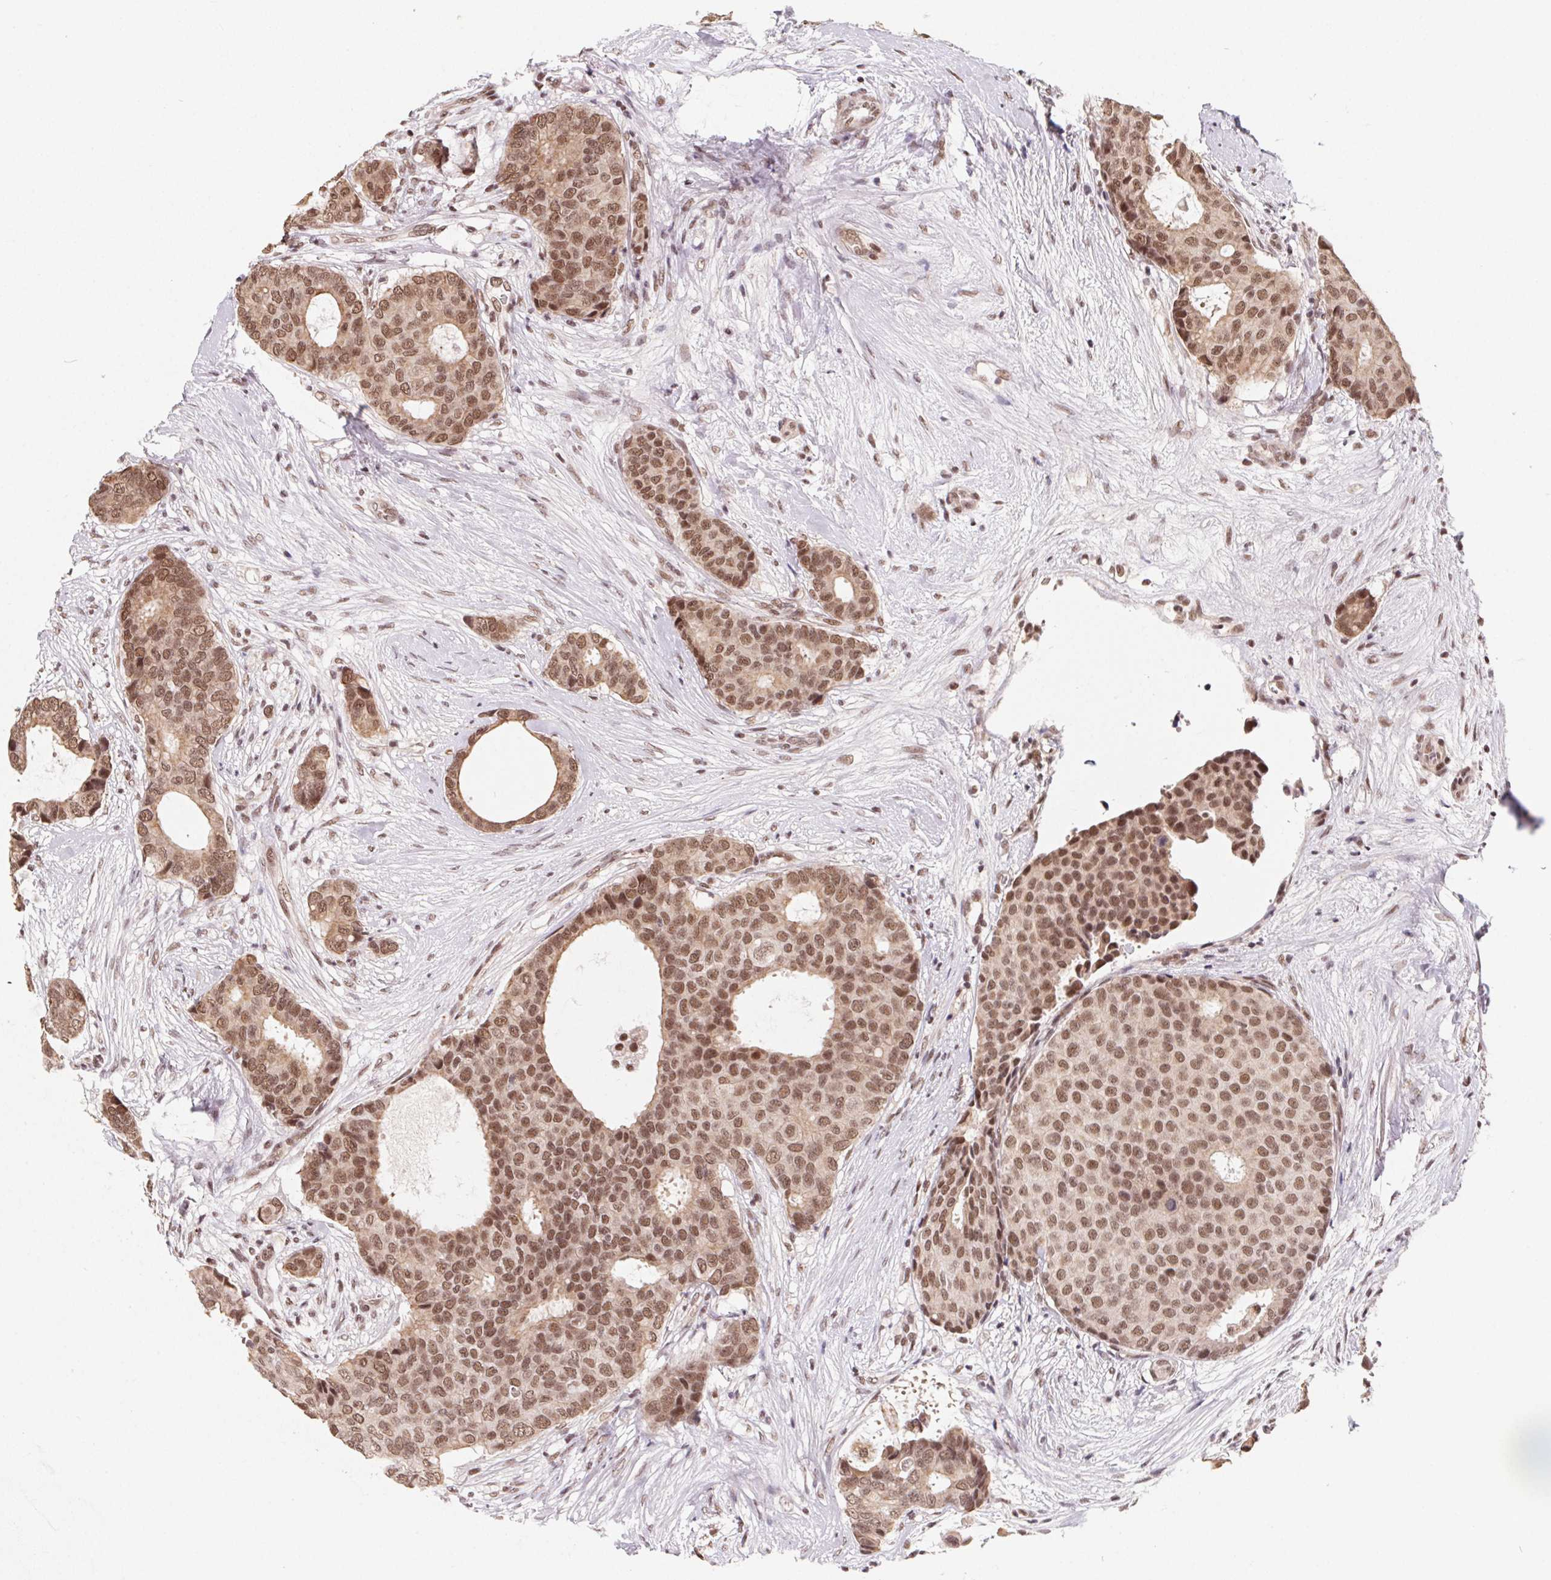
{"staining": {"intensity": "moderate", "quantity": ">75%", "location": "cytoplasmic/membranous,nuclear"}, "tissue": "breast cancer", "cell_type": "Tumor cells", "image_type": "cancer", "snomed": [{"axis": "morphology", "description": "Duct carcinoma"}, {"axis": "topography", "description": "Breast"}], "caption": "There is medium levels of moderate cytoplasmic/membranous and nuclear expression in tumor cells of breast infiltrating ductal carcinoma, as demonstrated by immunohistochemical staining (brown color).", "gene": "TCERG1", "patient": {"sex": "female", "age": 75}}